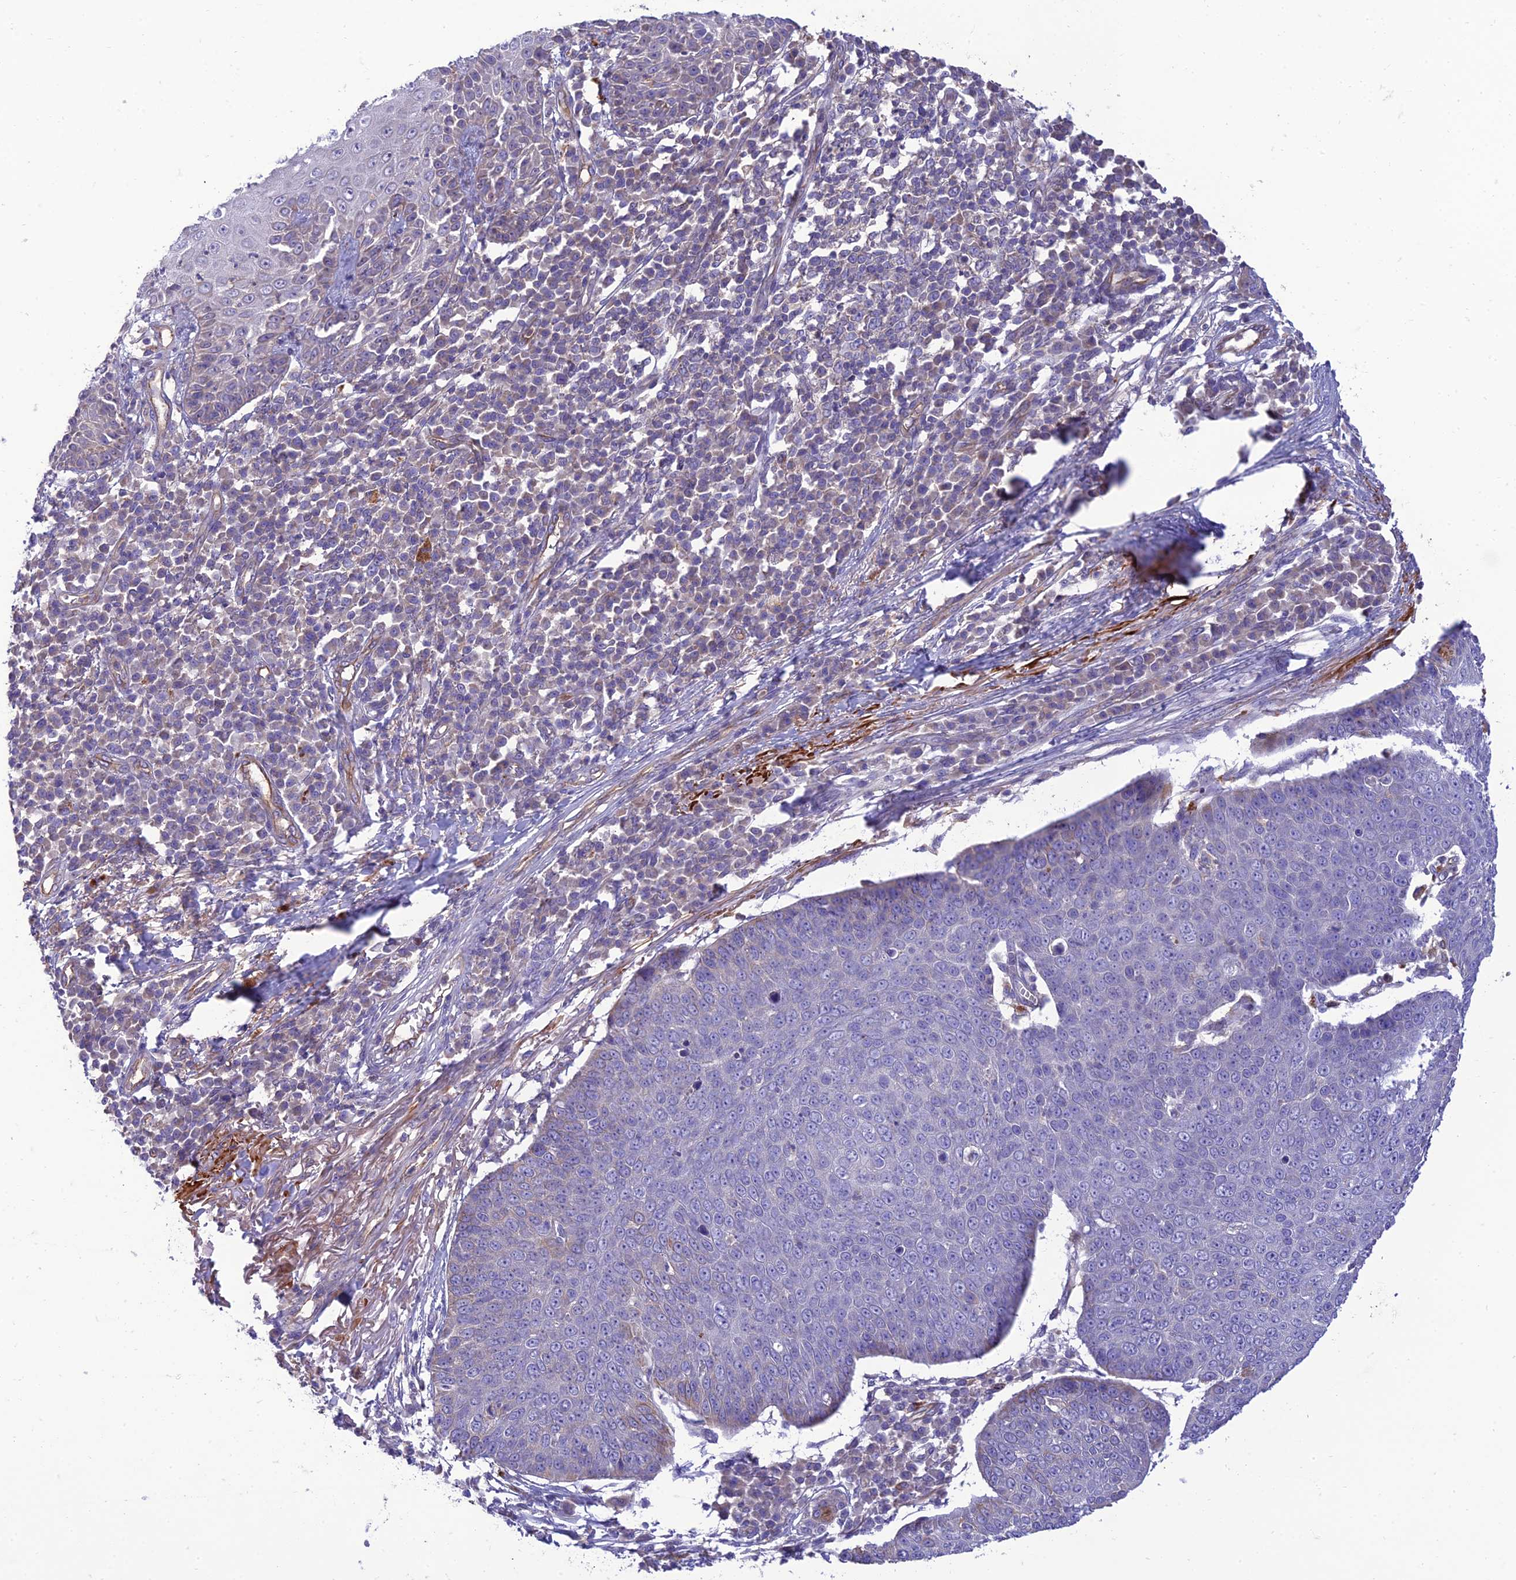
{"staining": {"intensity": "negative", "quantity": "none", "location": "none"}, "tissue": "skin cancer", "cell_type": "Tumor cells", "image_type": "cancer", "snomed": [{"axis": "morphology", "description": "Squamous cell carcinoma, NOS"}, {"axis": "topography", "description": "Skin"}], "caption": "Skin cancer stained for a protein using IHC exhibits no staining tumor cells.", "gene": "IRAK3", "patient": {"sex": "male", "age": 71}}